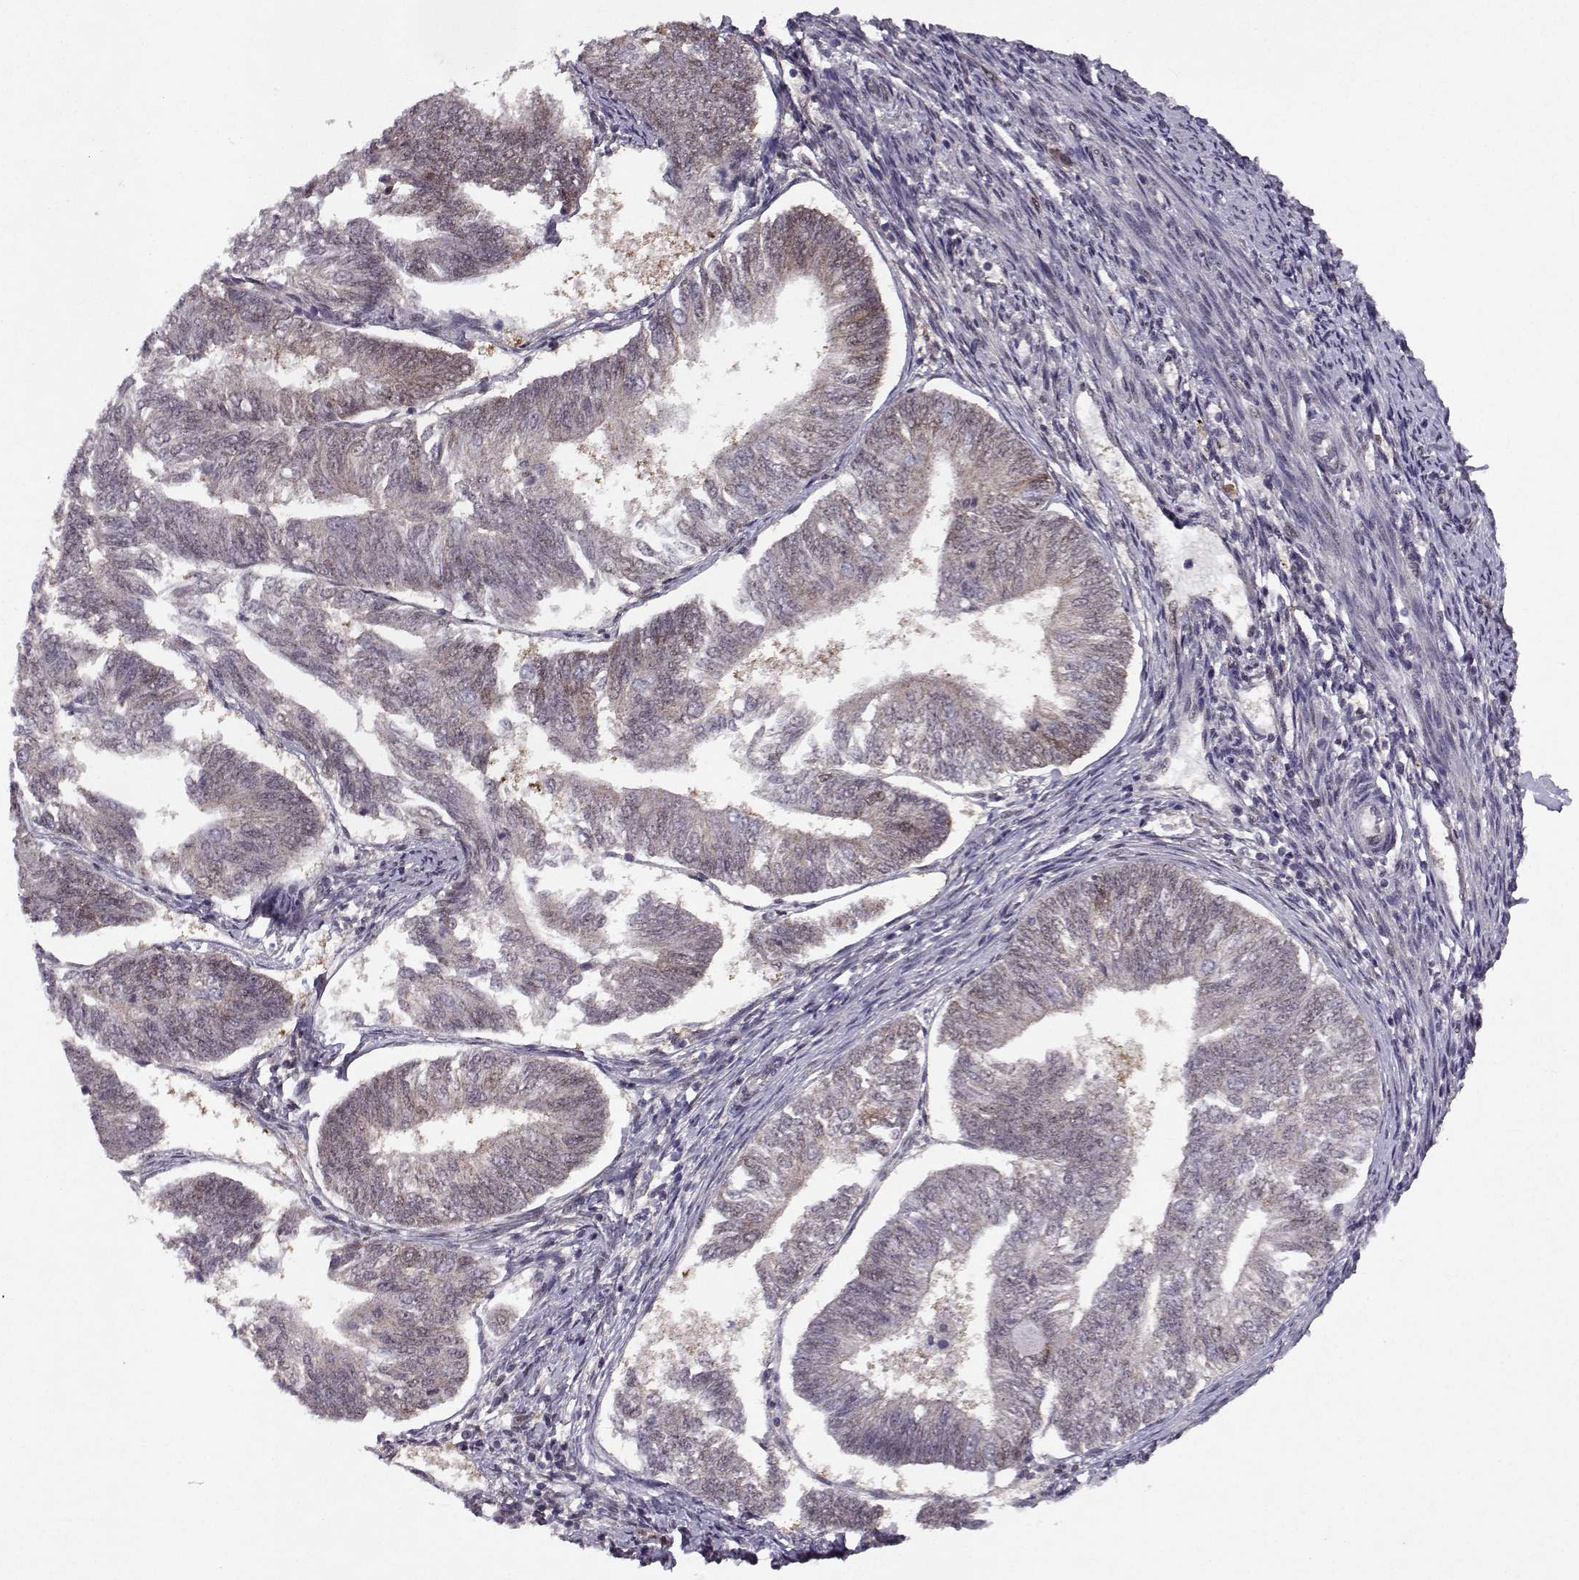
{"staining": {"intensity": "negative", "quantity": "none", "location": "none"}, "tissue": "endometrial cancer", "cell_type": "Tumor cells", "image_type": "cancer", "snomed": [{"axis": "morphology", "description": "Adenocarcinoma, NOS"}, {"axis": "topography", "description": "Endometrium"}], "caption": "High magnification brightfield microscopy of endometrial cancer stained with DAB (3,3'-diaminobenzidine) (brown) and counterstained with hematoxylin (blue): tumor cells show no significant positivity. Nuclei are stained in blue.", "gene": "CDK4", "patient": {"sex": "female", "age": 58}}